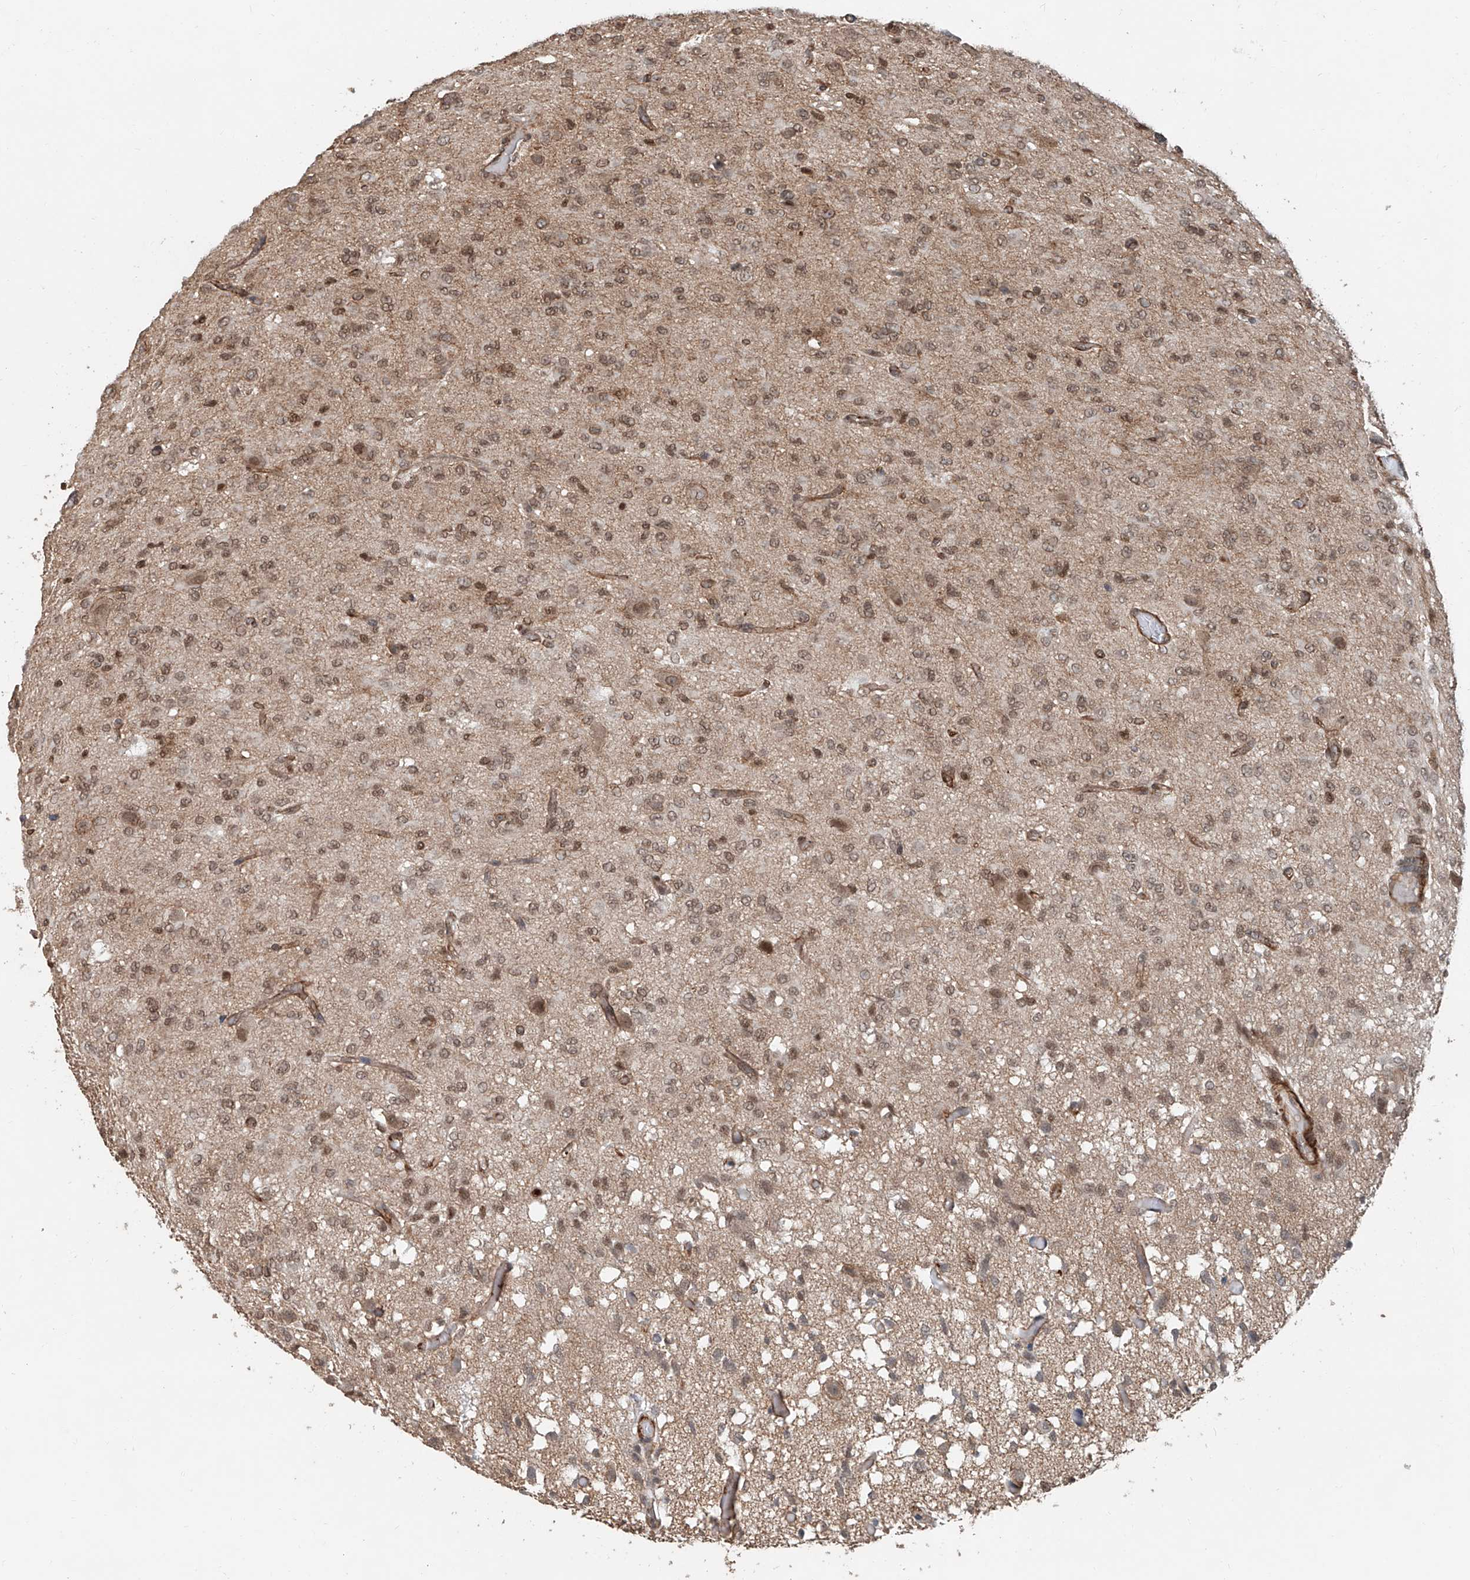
{"staining": {"intensity": "weak", "quantity": "25%-75%", "location": "nuclear"}, "tissue": "glioma", "cell_type": "Tumor cells", "image_type": "cancer", "snomed": [{"axis": "morphology", "description": "Glioma, malignant, High grade"}, {"axis": "topography", "description": "Brain"}], "caption": "Immunohistochemistry (IHC) (DAB (3,3'-diaminobenzidine)) staining of human glioma displays weak nuclear protein staining in approximately 25%-75% of tumor cells. Immunohistochemistry (IHC) stains the protein in brown and the nuclei are stained blue.", "gene": "SDE2", "patient": {"sex": "female", "age": 59}}